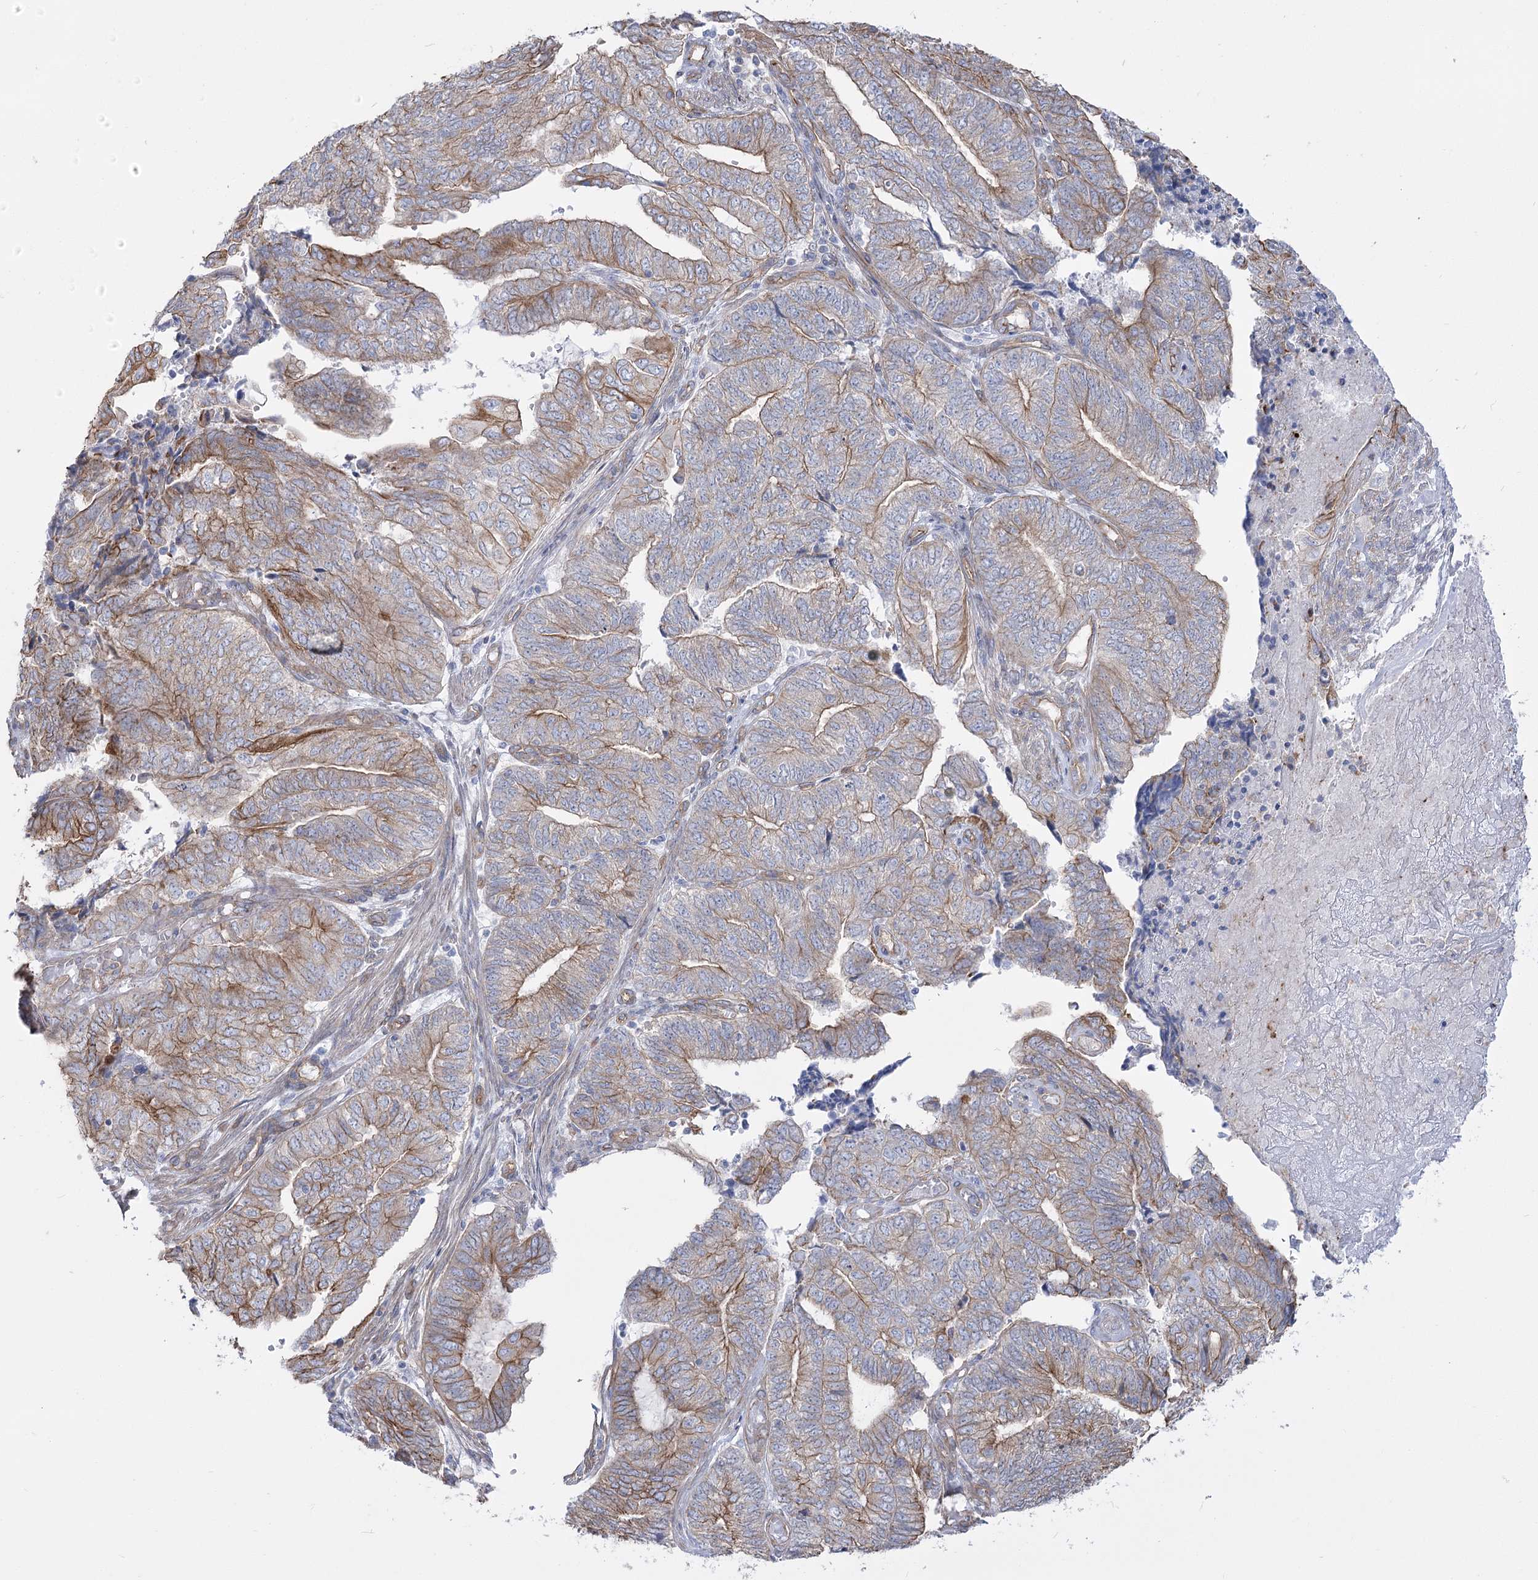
{"staining": {"intensity": "moderate", "quantity": "25%-75%", "location": "cytoplasmic/membranous"}, "tissue": "endometrial cancer", "cell_type": "Tumor cells", "image_type": "cancer", "snomed": [{"axis": "morphology", "description": "Adenocarcinoma, NOS"}, {"axis": "topography", "description": "Uterus"}, {"axis": "topography", "description": "Endometrium"}], "caption": "Endometrial adenocarcinoma stained with a brown dye reveals moderate cytoplasmic/membranous positive staining in about 25%-75% of tumor cells.", "gene": "PLEKHA5", "patient": {"sex": "female", "age": 70}}